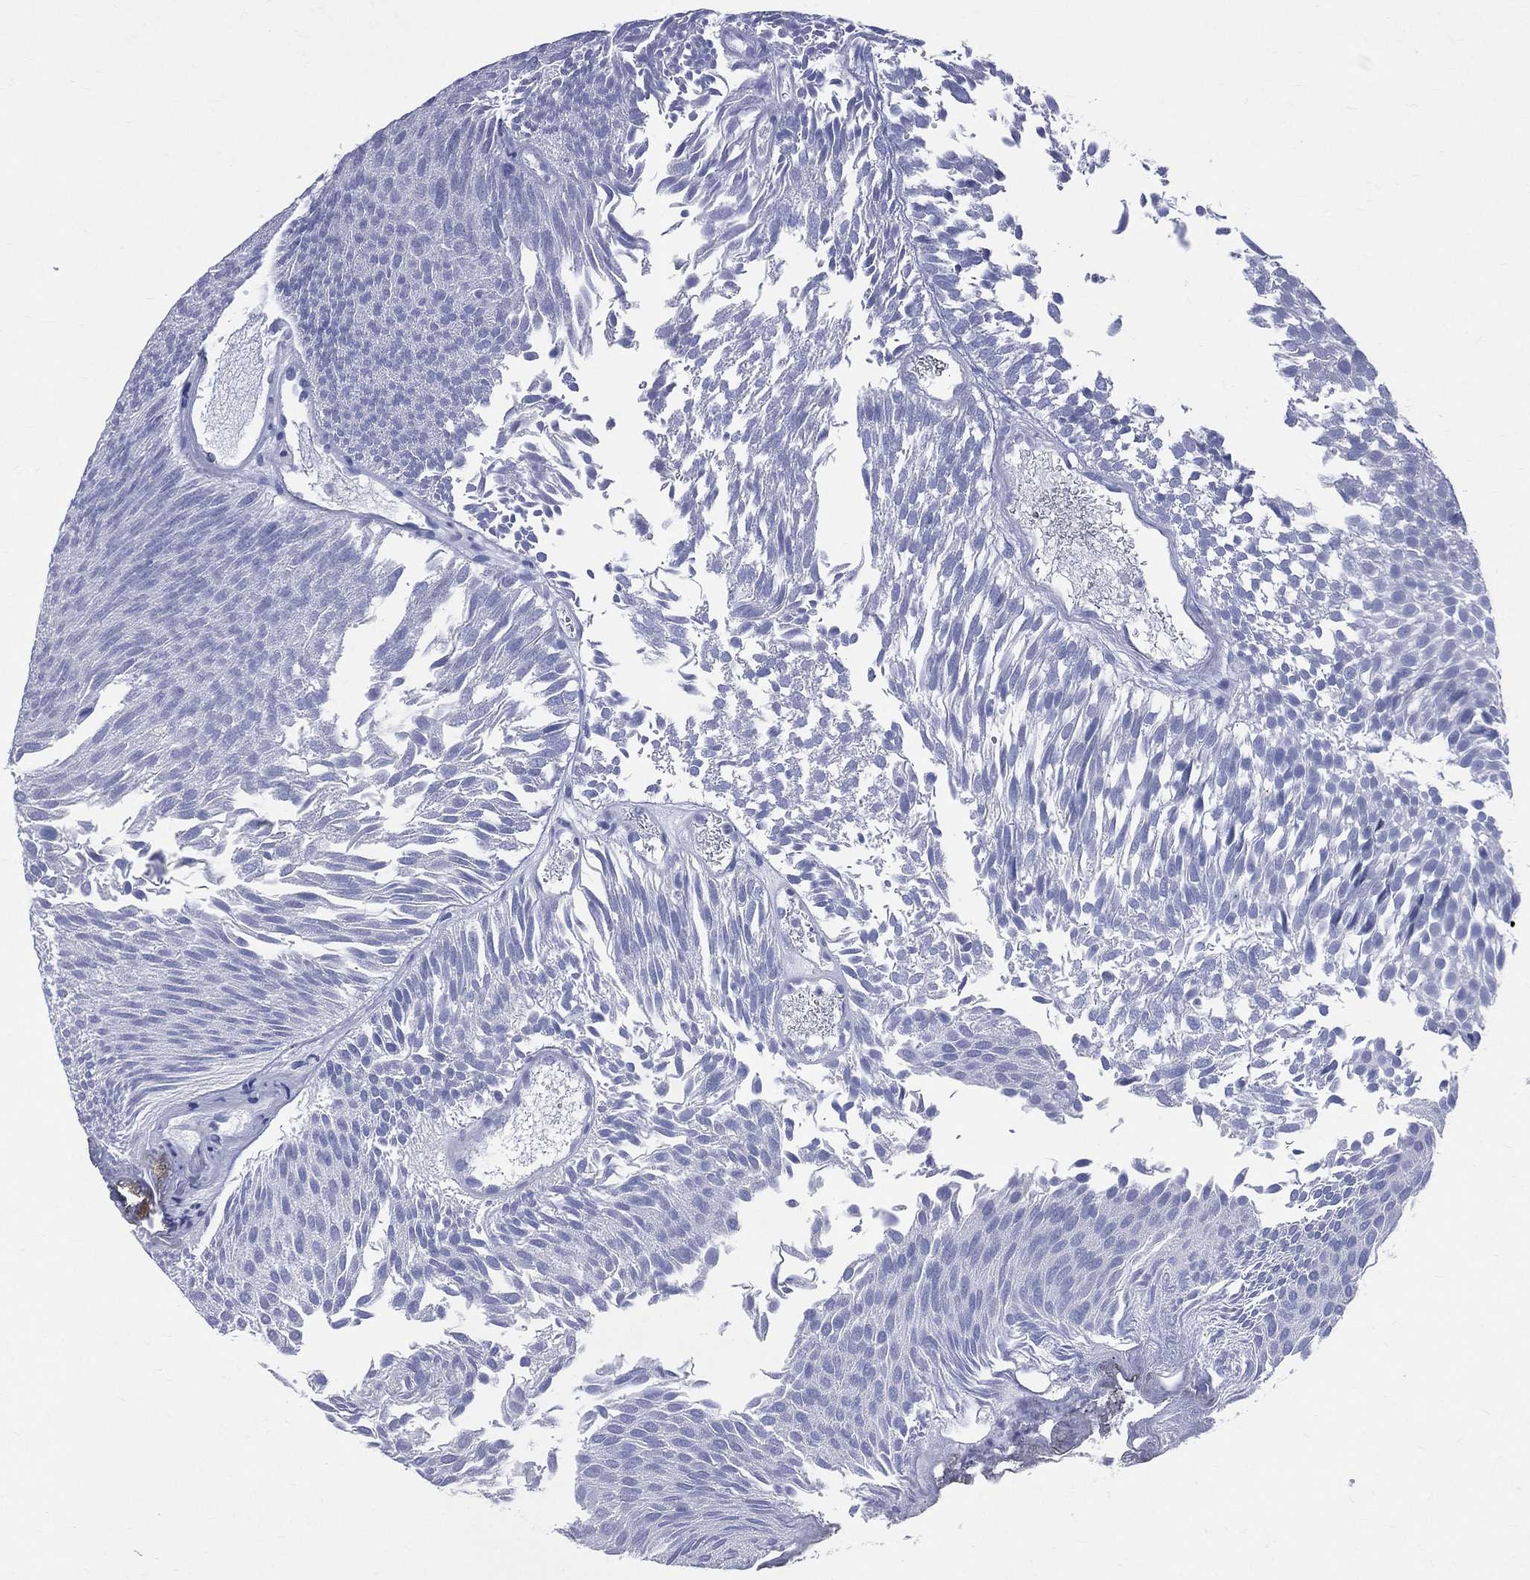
{"staining": {"intensity": "negative", "quantity": "none", "location": "none"}, "tissue": "urothelial cancer", "cell_type": "Tumor cells", "image_type": "cancer", "snomed": [{"axis": "morphology", "description": "Urothelial carcinoma, Low grade"}, {"axis": "topography", "description": "Urinary bladder"}], "caption": "The image displays no staining of tumor cells in low-grade urothelial carcinoma.", "gene": "SYP", "patient": {"sex": "male", "age": 52}}